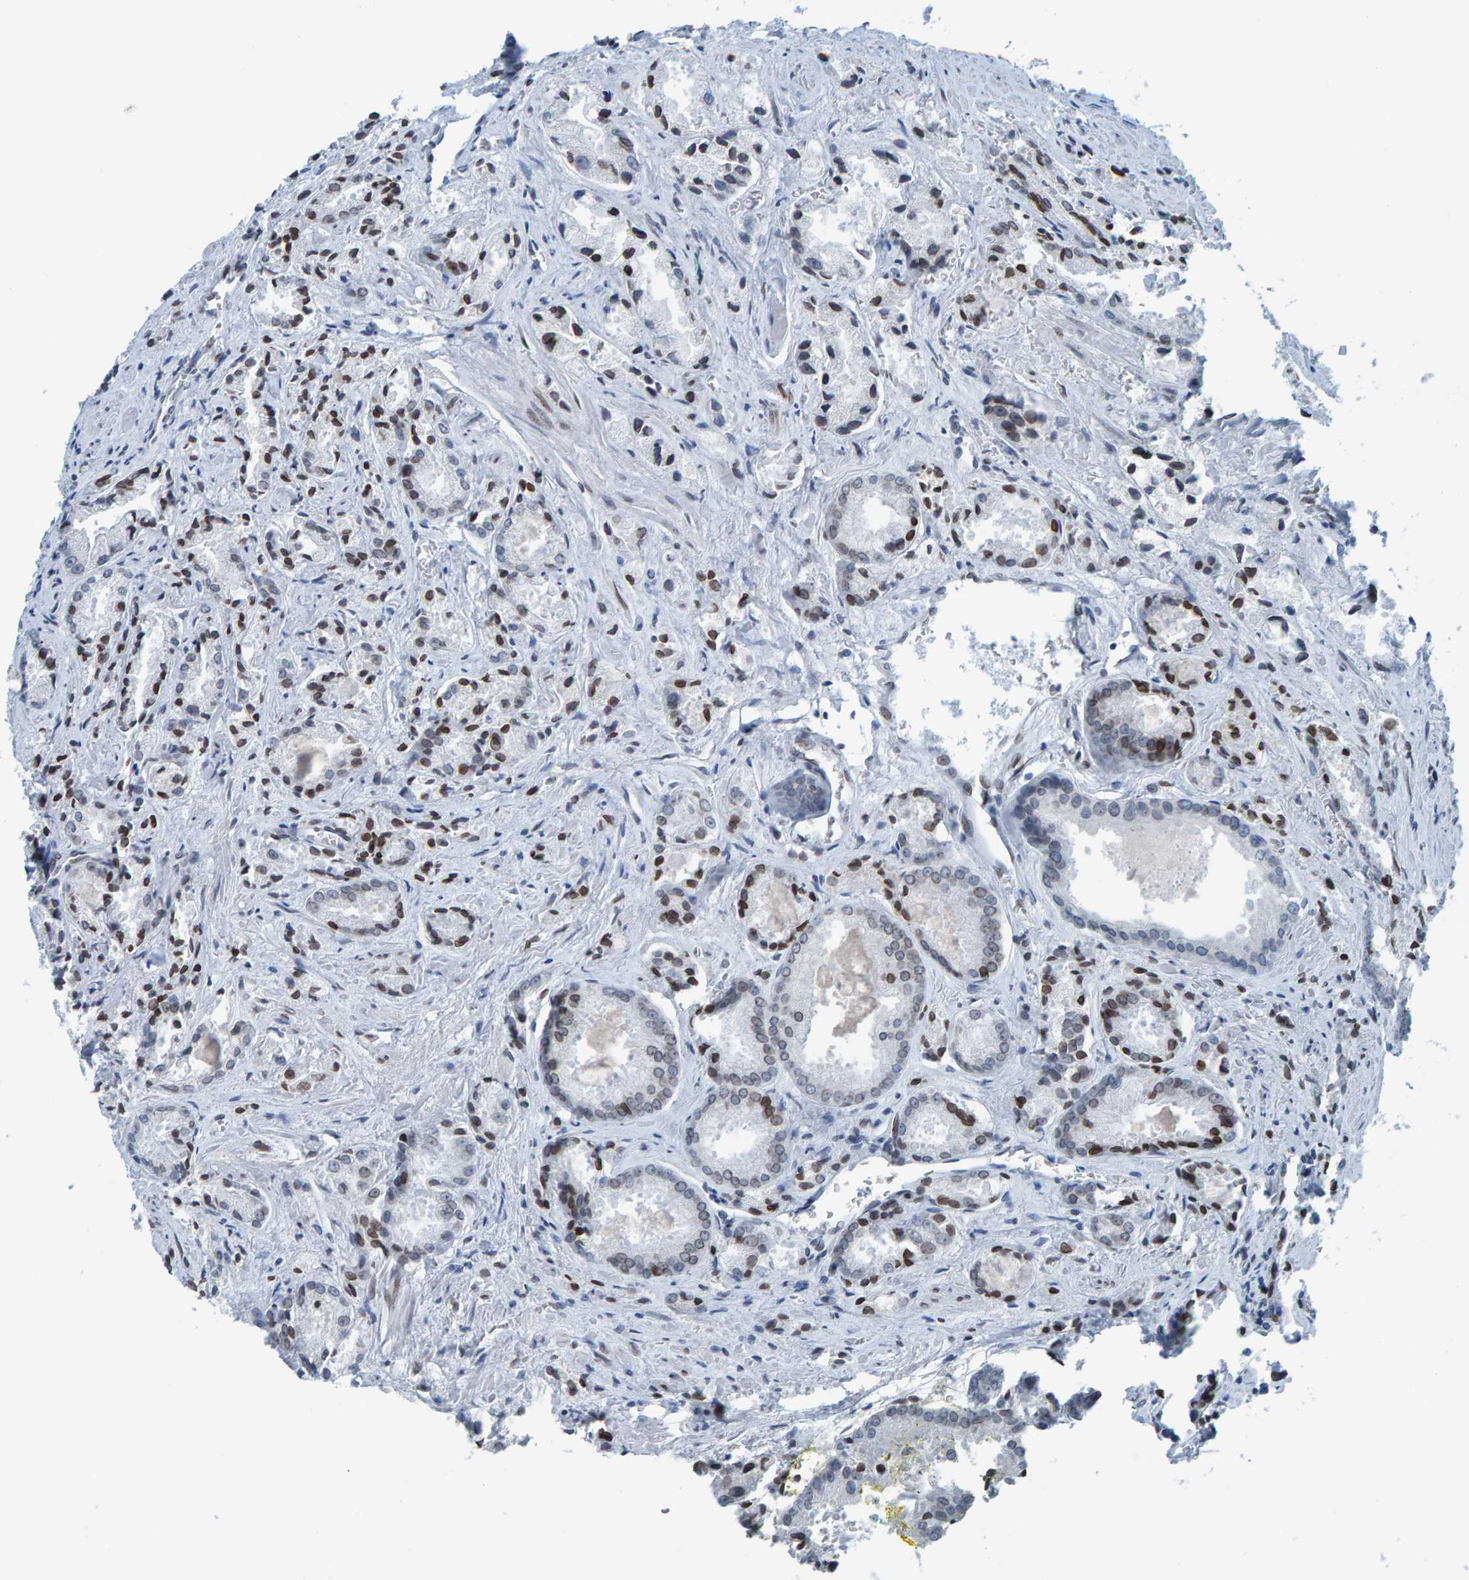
{"staining": {"intensity": "moderate", "quantity": "<25%", "location": "cytoplasmic/membranous,nuclear"}, "tissue": "prostate cancer", "cell_type": "Tumor cells", "image_type": "cancer", "snomed": [{"axis": "morphology", "description": "Adenocarcinoma, Low grade"}, {"axis": "topography", "description": "Prostate"}], "caption": "Immunohistochemistry (IHC) staining of low-grade adenocarcinoma (prostate), which shows low levels of moderate cytoplasmic/membranous and nuclear positivity in about <25% of tumor cells indicating moderate cytoplasmic/membranous and nuclear protein expression. The staining was performed using DAB (brown) for protein detection and nuclei were counterstained in hematoxylin (blue).", "gene": "LMNB2", "patient": {"sex": "male", "age": 64}}